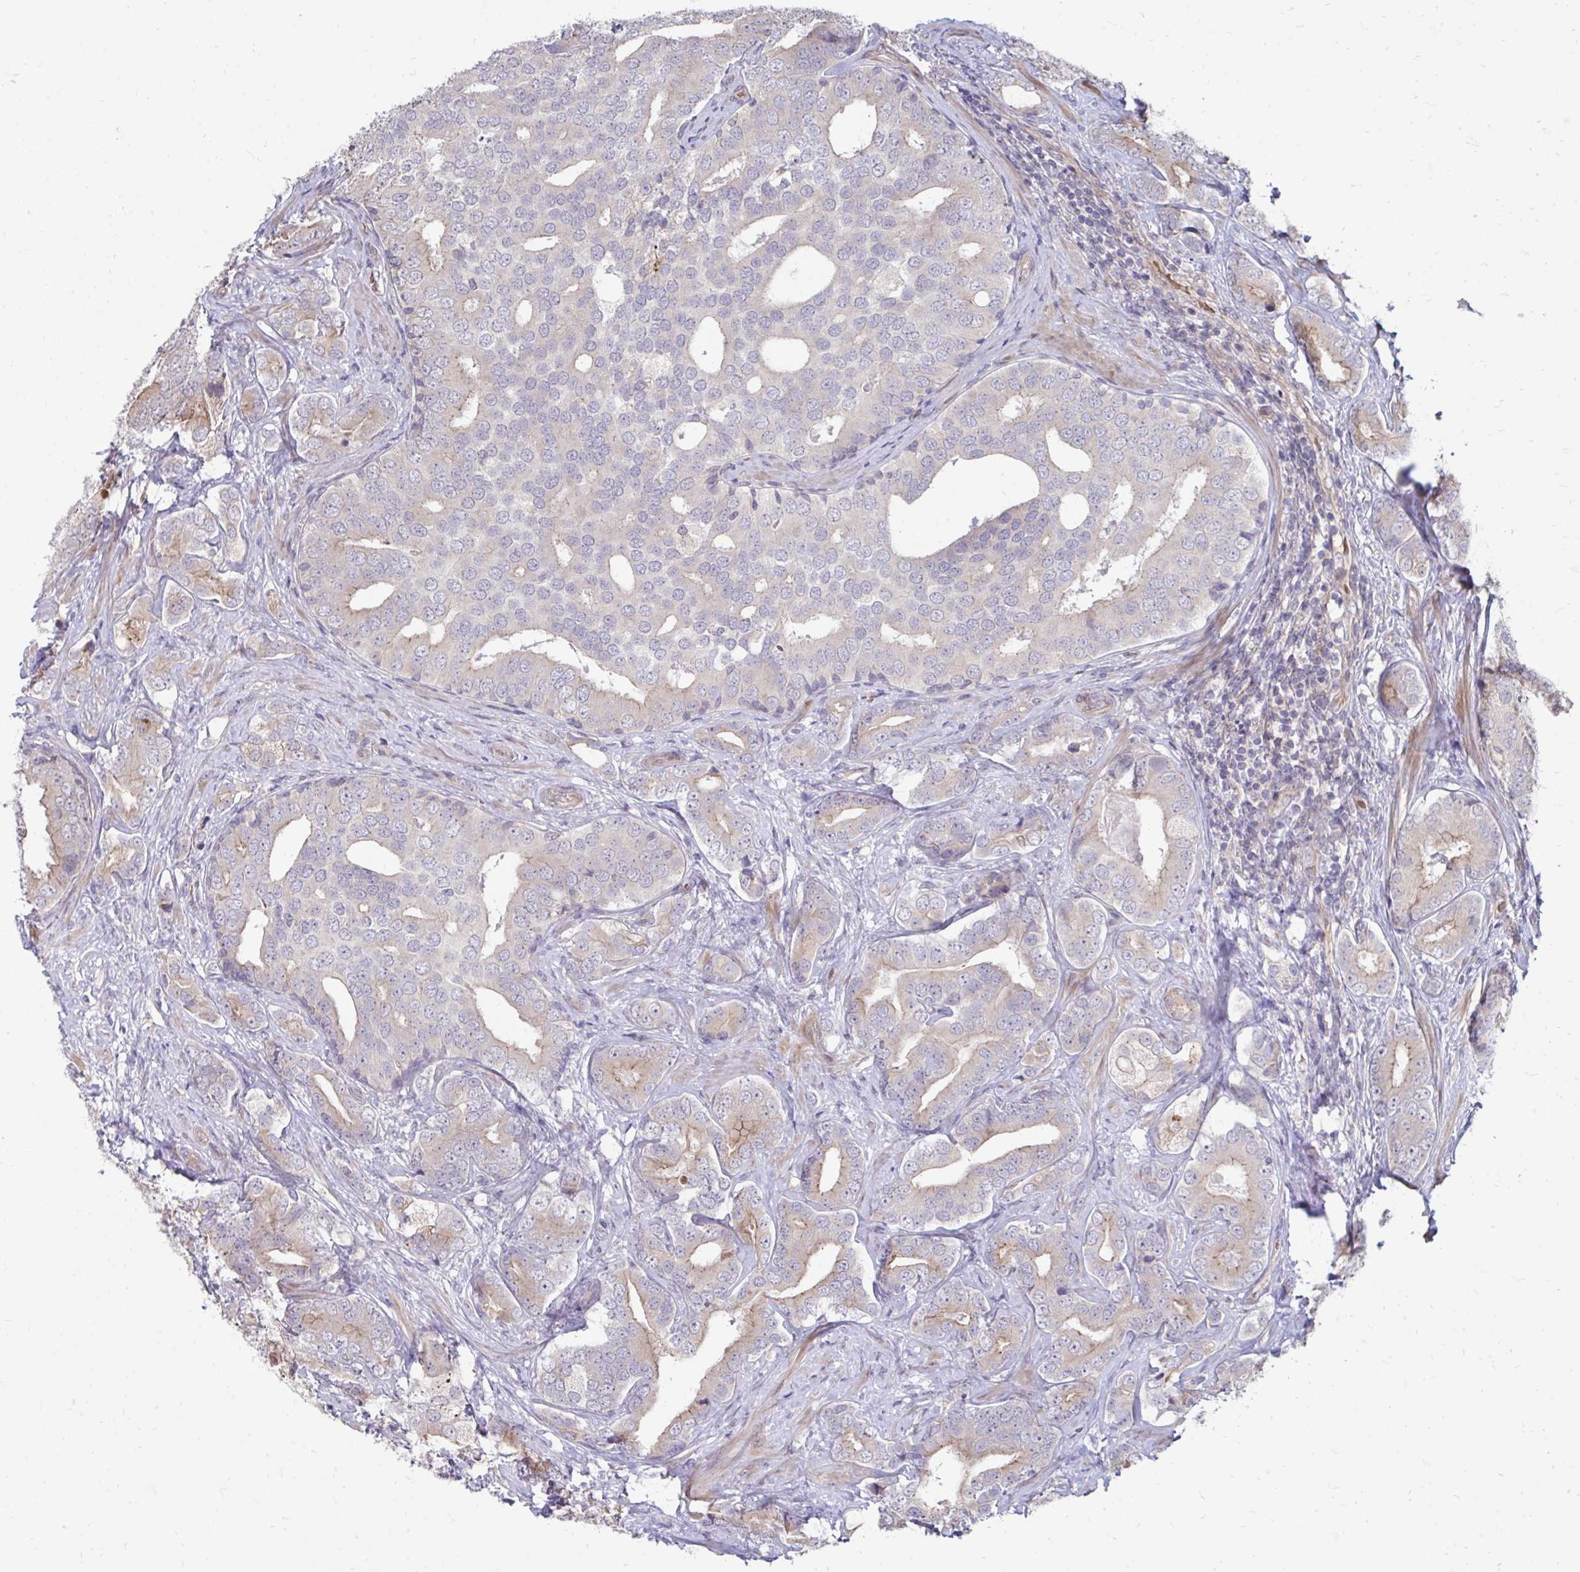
{"staining": {"intensity": "weak", "quantity": "25%-75%", "location": "cytoplasmic/membranous"}, "tissue": "prostate cancer", "cell_type": "Tumor cells", "image_type": "cancer", "snomed": [{"axis": "morphology", "description": "Adenocarcinoma, High grade"}, {"axis": "topography", "description": "Prostate"}], "caption": "Human prostate adenocarcinoma (high-grade) stained with a protein marker displays weak staining in tumor cells.", "gene": "ITPR2", "patient": {"sex": "male", "age": 62}}